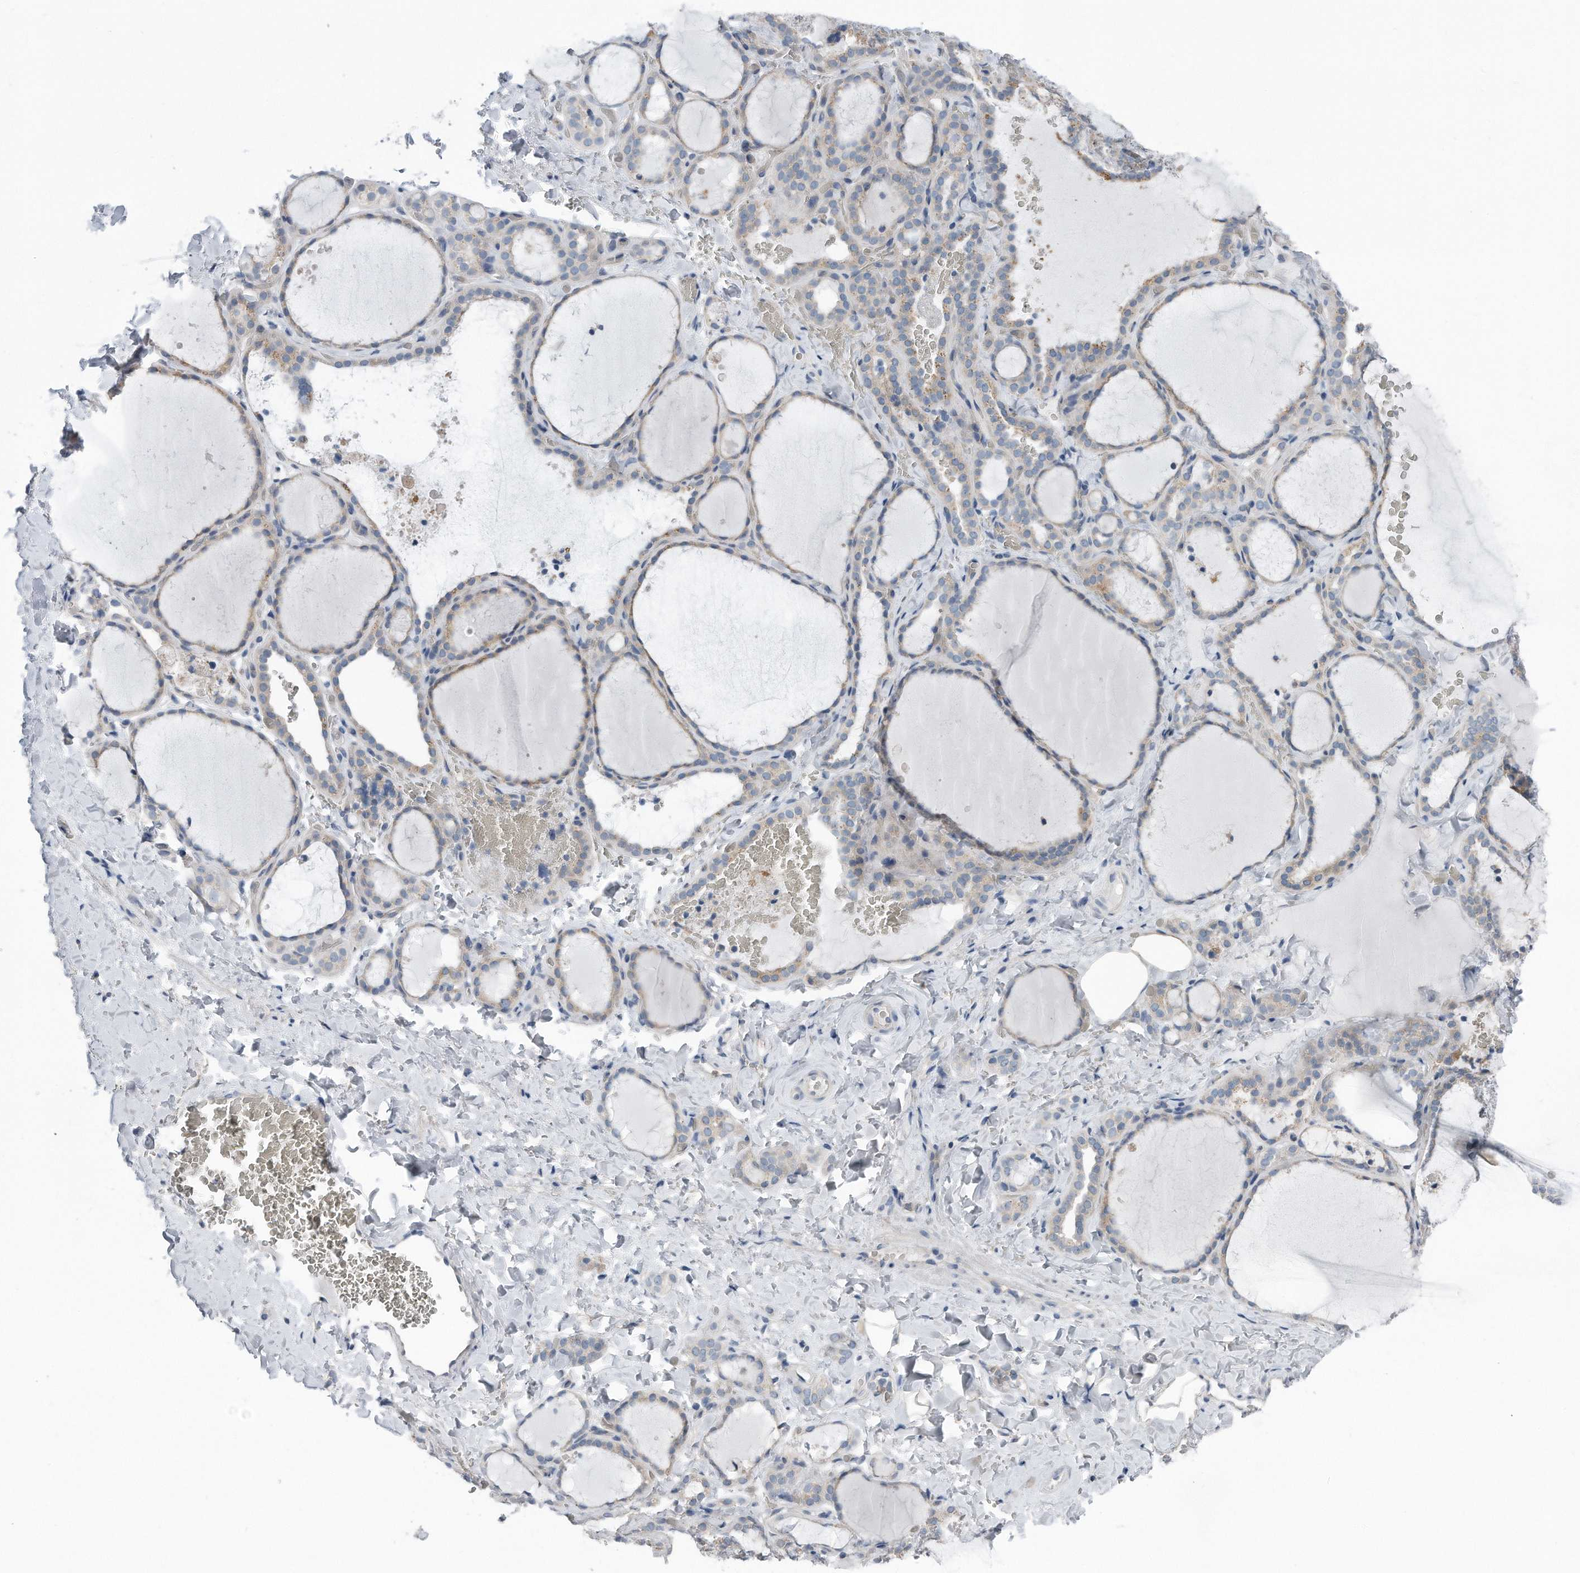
{"staining": {"intensity": "weak", "quantity": ">75%", "location": "cytoplasmic/membranous"}, "tissue": "thyroid gland", "cell_type": "Glandular cells", "image_type": "normal", "snomed": [{"axis": "morphology", "description": "Normal tissue, NOS"}, {"axis": "topography", "description": "Thyroid gland"}], "caption": "Weak cytoplasmic/membranous positivity is identified in approximately >75% of glandular cells in benign thyroid gland. The staining was performed using DAB to visualize the protein expression in brown, while the nuclei were stained in blue with hematoxylin (Magnification: 20x).", "gene": "YRDC", "patient": {"sex": "female", "age": 22}}